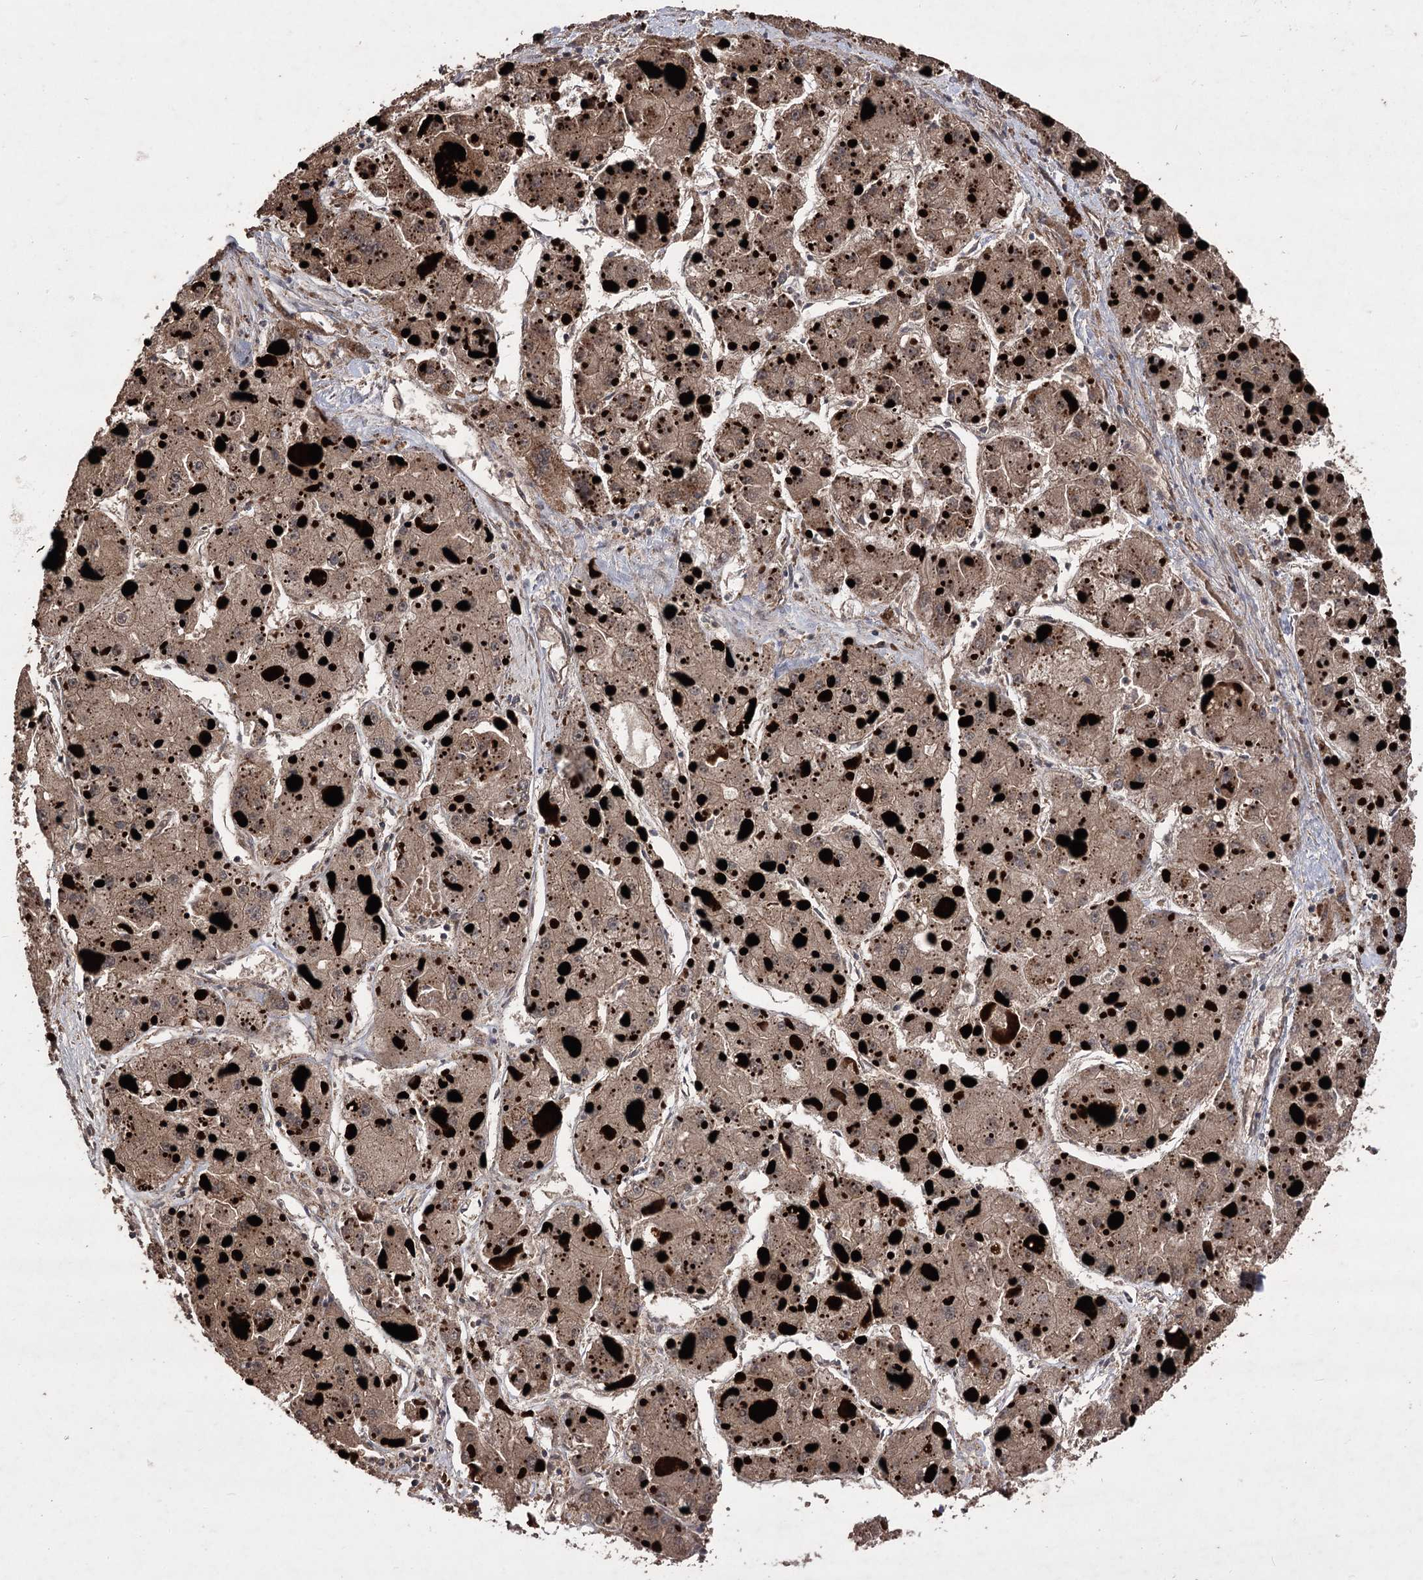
{"staining": {"intensity": "moderate", "quantity": ">75%", "location": "cytoplasmic/membranous"}, "tissue": "liver cancer", "cell_type": "Tumor cells", "image_type": "cancer", "snomed": [{"axis": "morphology", "description": "Carcinoma, Hepatocellular, NOS"}, {"axis": "topography", "description": "Liver"}], "caption": "About >75% of tumor cells in liver hepatocellular carcinoma exhibit moderate cytoplasmic/membranous protein positivity as visualized by brown immunohistochemical staining.", "gene": "RASSF3", "patient": {"sex": "female", "age": 73}}